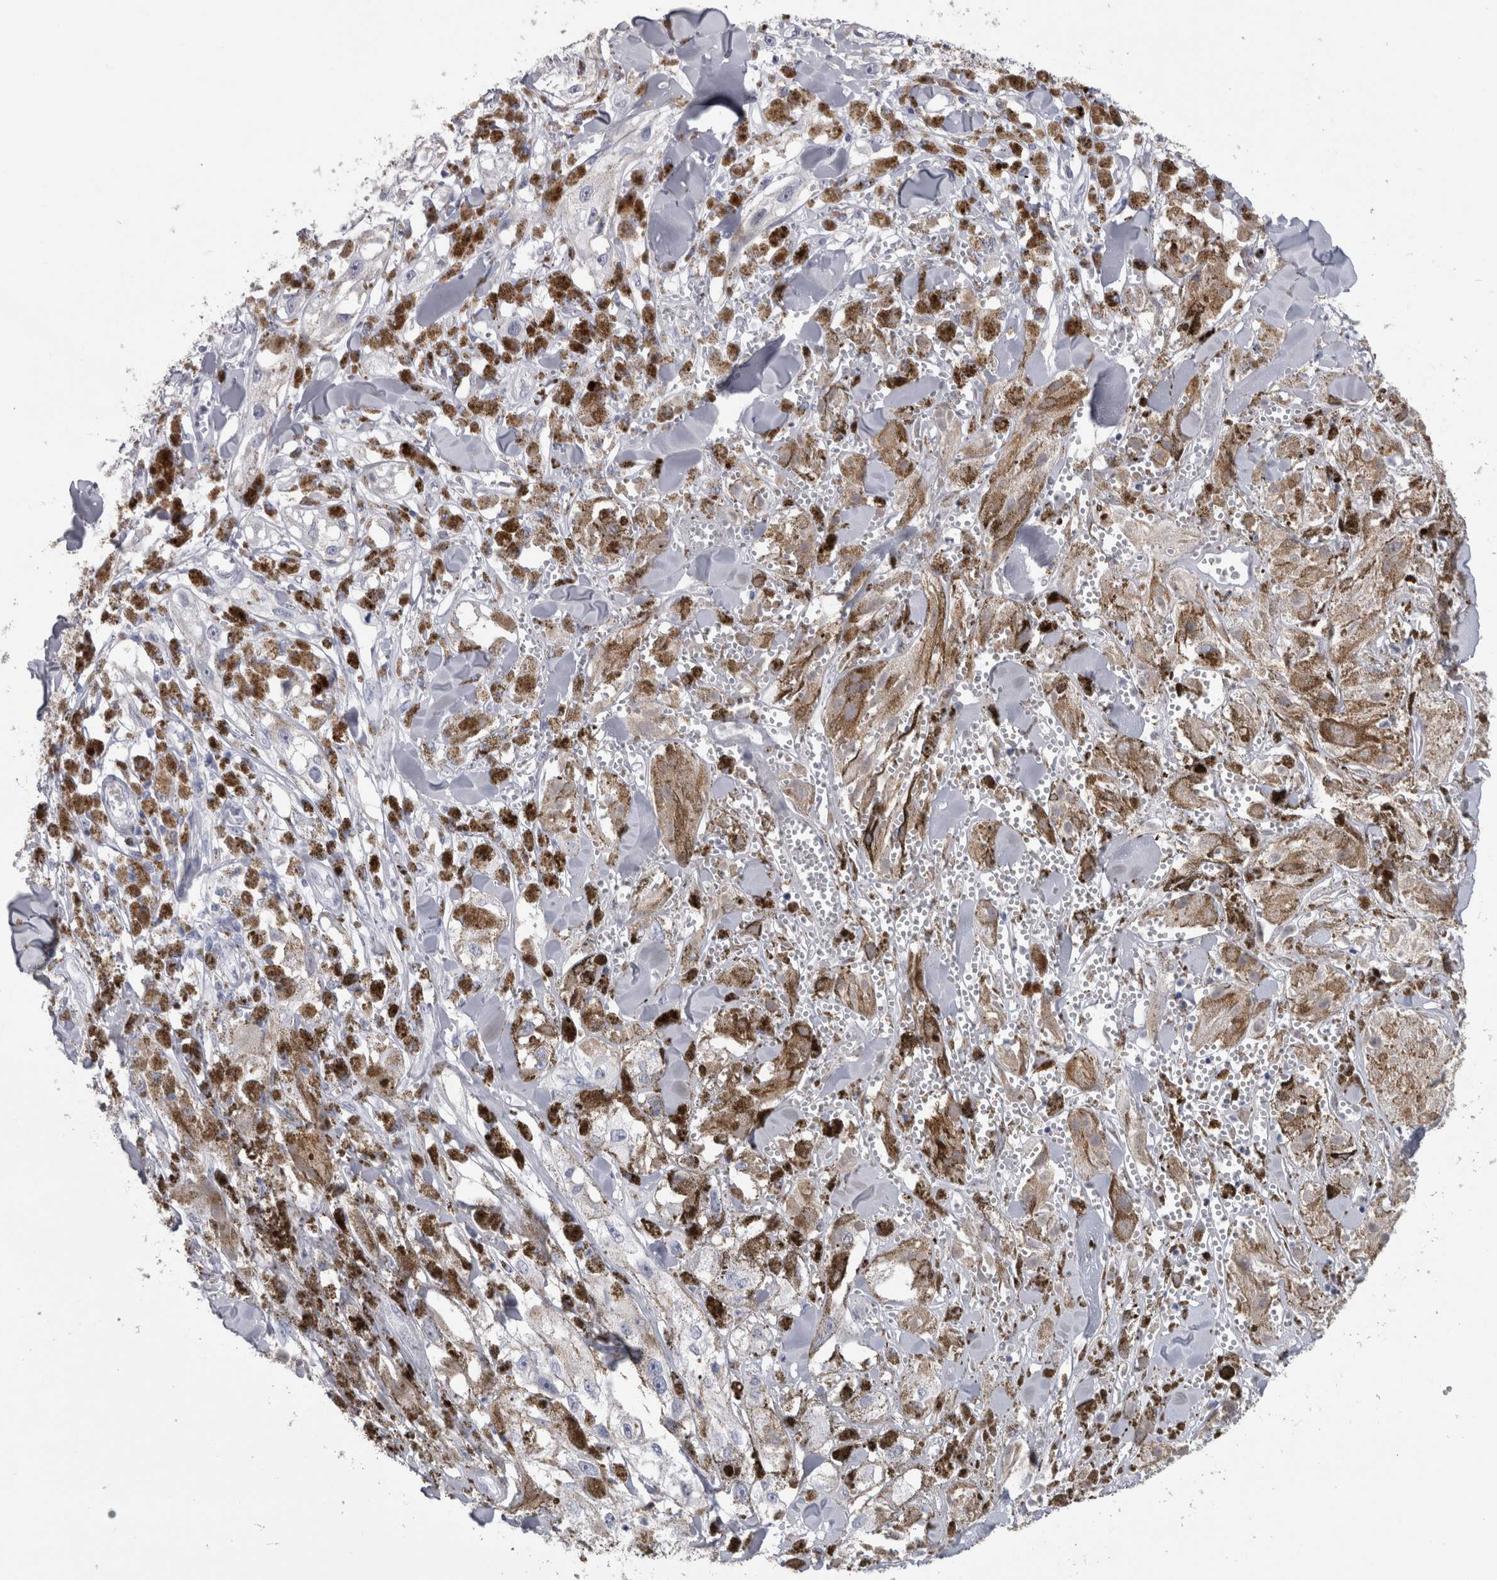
{"staining": {"intensity": "negative", "quantity": "none", "location": "none"}, "tissue": "melanoma", "cell_type": "Tumor cells", "image_type": "cancer", "snomed": [{"axis": "morphology", "description": "Malignant melanoma, NOS"}, {"axis": "topography", "description": "Skin"}], "caption": "Immunohistochemistry (IHC) of human melanoma demonstrates no positivity in tumor cells.", "gene": "PTH", "patient": {"sex": "male", "age": 88}}